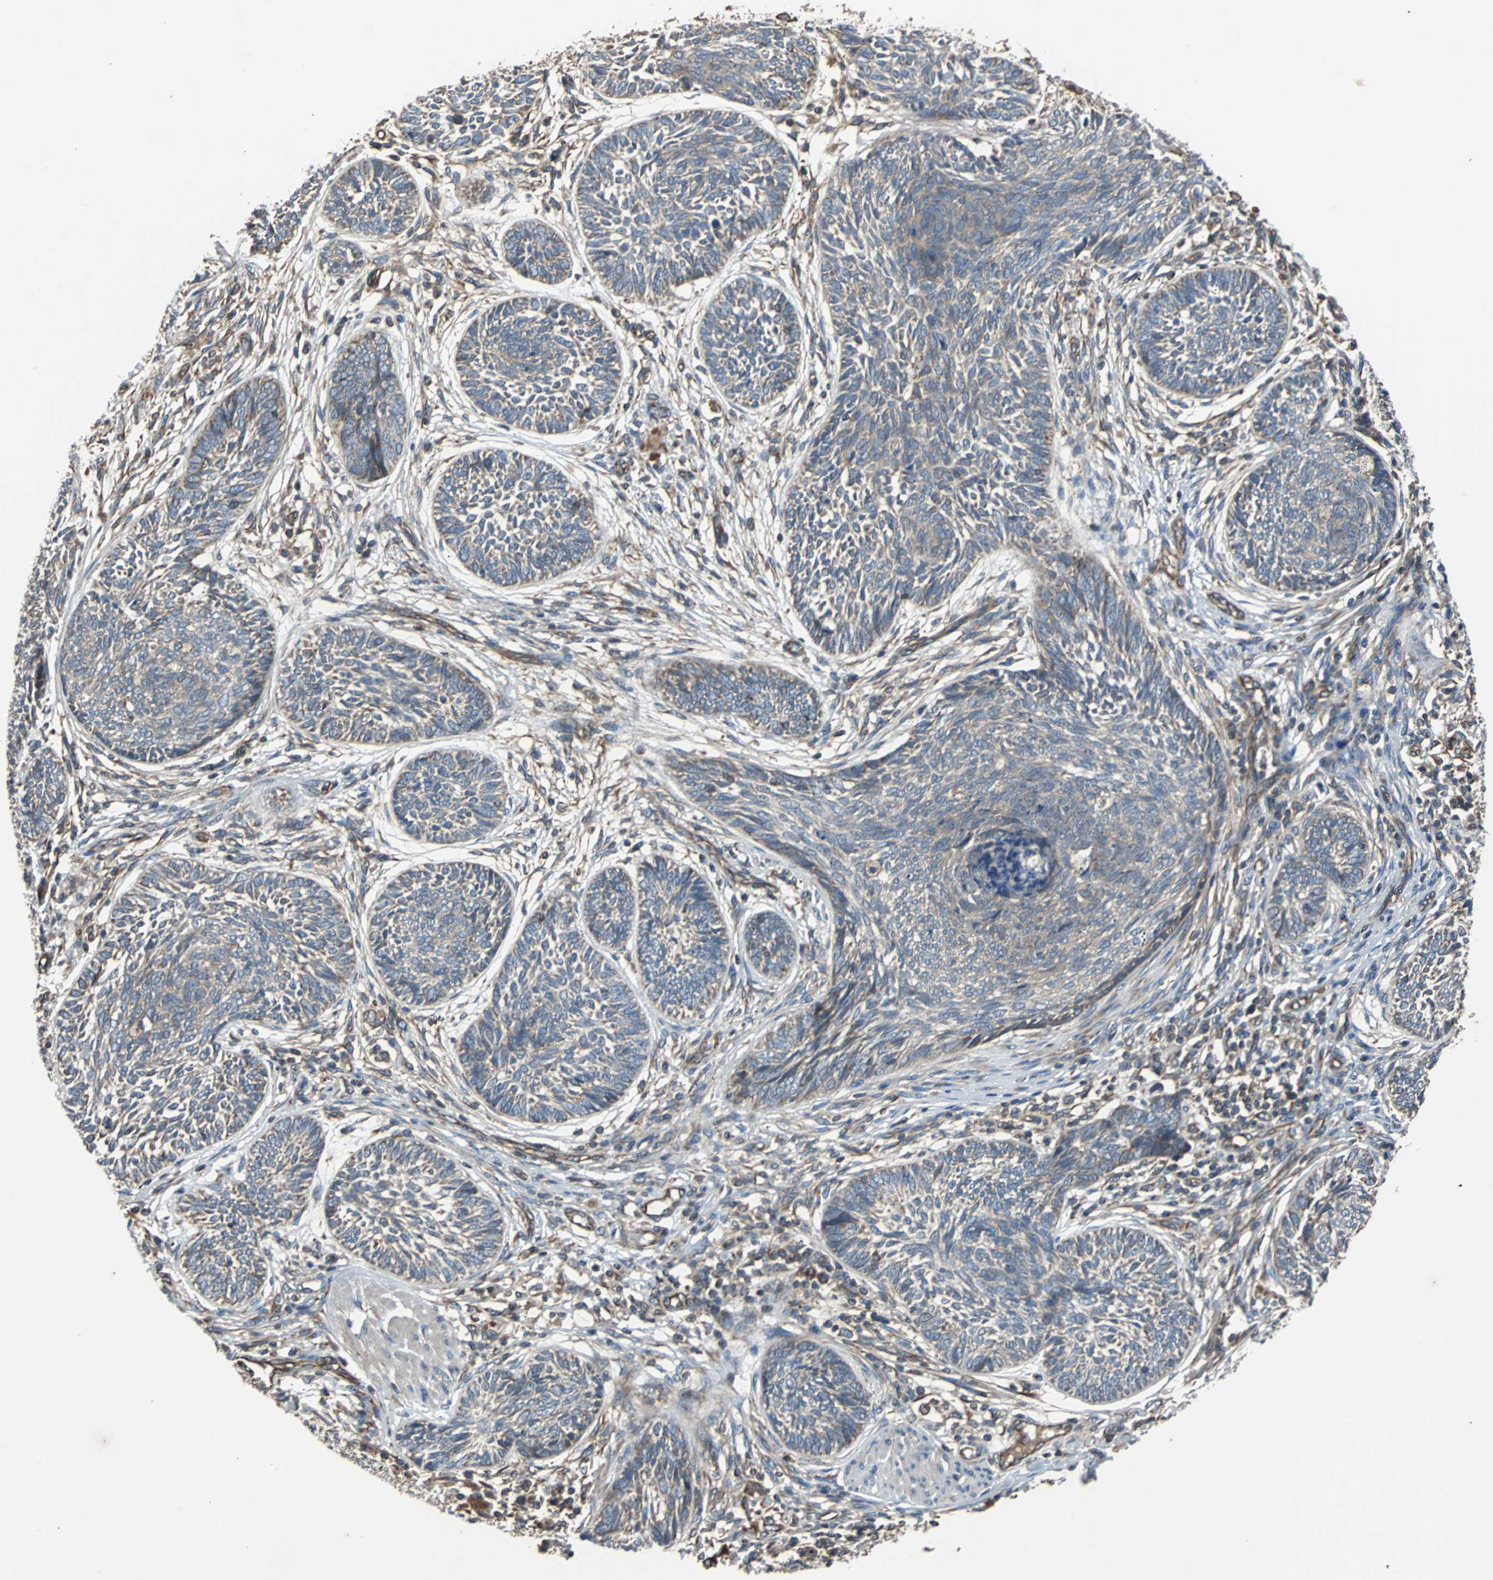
{"staining": {"intensity": "weak", "quantity": "25%-75%", "location": "cytoplasmic/membranous"}, "tissue": "skin cancer", "cell_type": "Tumor cells", "image_type": "cancer", "snomed": [{"axis": "morphology", "description": "Papilloma, NOS"}, {"axis": "morphology", "description": "Basal cell carcinoma"}, {"axis": "topography", "description": "Skin"}], "caption": "An IHC photomicrograph of neoplastic tissue is shown. Protein staining in brown highlights weak cytoplasmic/membranous positivity in skin cancer (basal cell carcinoma) within tumor cells. Nuclei are stained in blue.", "gene": "ACTR3", "patient": {"sex": "male", "age": 87}}